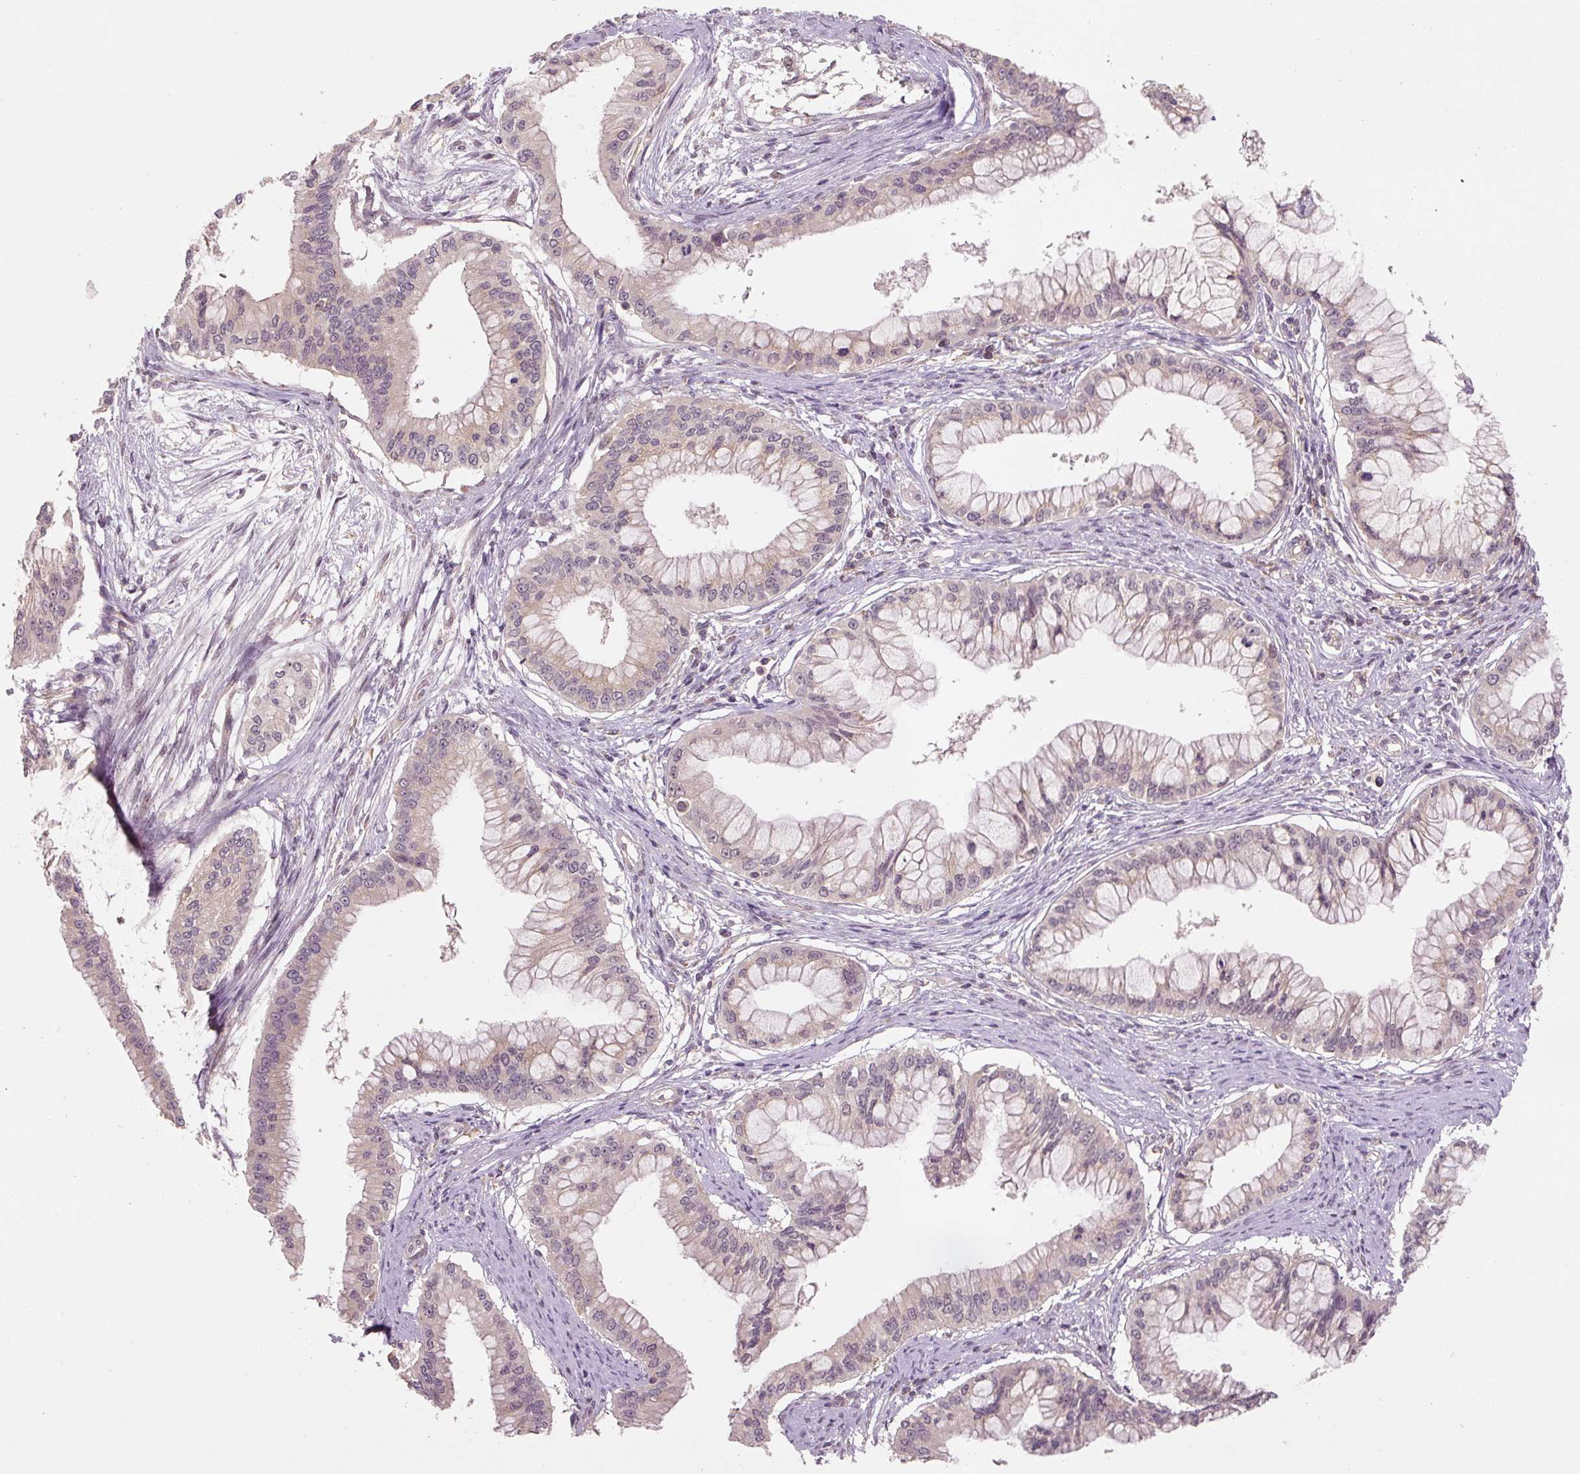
{"staining": {"intensity": "weak", "quantity": "25%-75%", "location": "nuclear"}, "tissue": "pancreatic cancer", "cell_type": "Tumor cells", "image_type": "cancer", "snomed": [{"axis": "morphology", "description": "Adenocarcinoma, NOS"}, {"axis": "topography", "description": "Pancreas"}], "caption": "Human pancreatic cancer (adenocarcinoma) stained with a protein marker displays weak staining in tumor cells.", "gene": "C2orf73", "patient": {"sex": "male", "age": 46}}